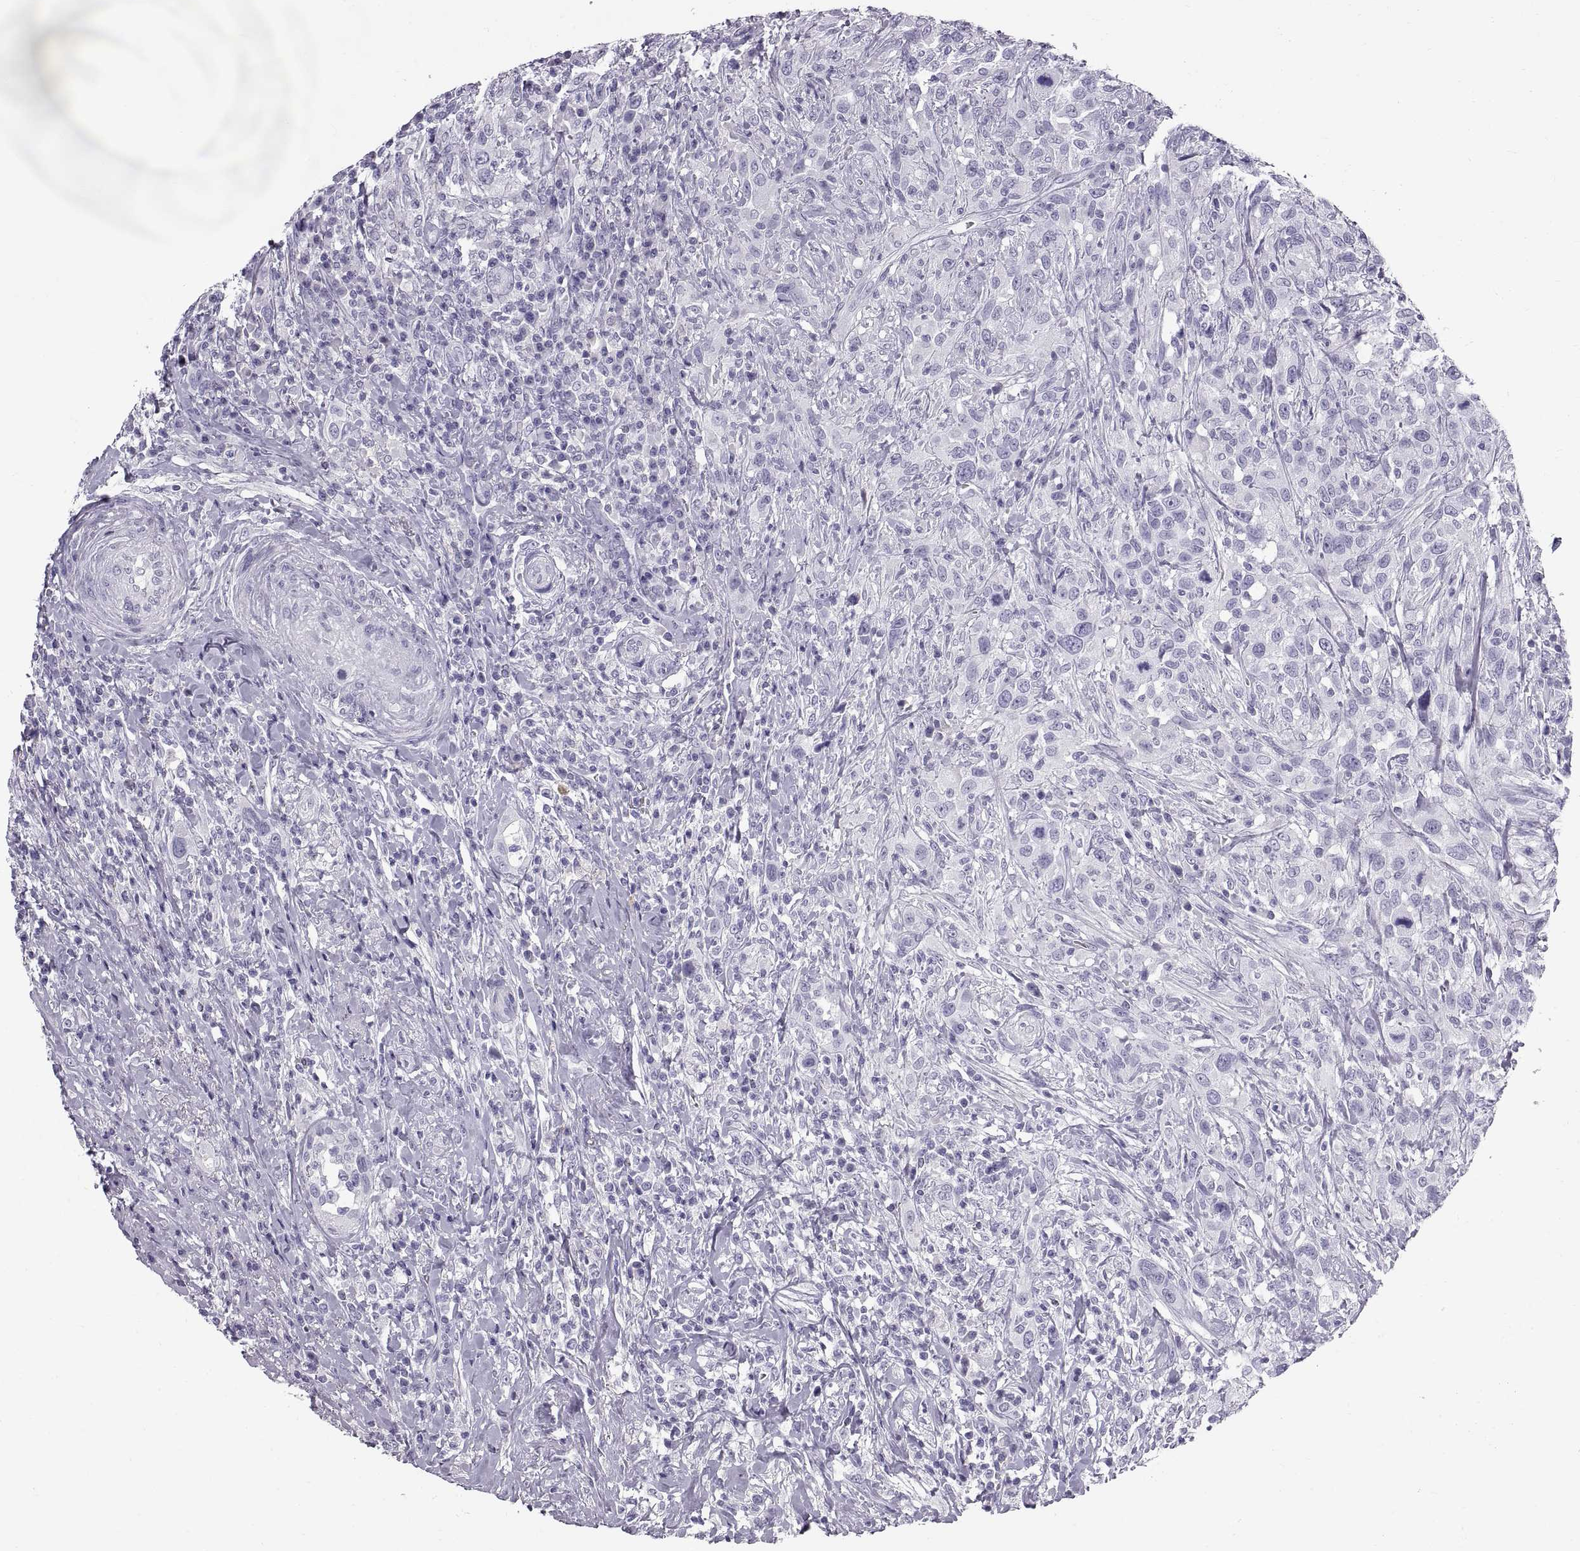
{"staining": {"intensity": "negative", "quantity": "none", "location": "none"}, "tissue": "urothelial cancer", "cell_type": "Tumor cells", "image_type": "cancer", "snomed": [{"axis": "morphology", "description": "Urothelial carcinoma, NOS"}, {"axis": "morphology", "description": "Urothelial carcinoma, High grade"}, {"axis": "topography", "description": "Urinary bladder"}], "caption": "Immunohistochemical staining of human transitional cell carcinoma displays no significant staining in tumor cells.", "gene": "WFDC8", "patient": {"sex": "female", "age": 64}}